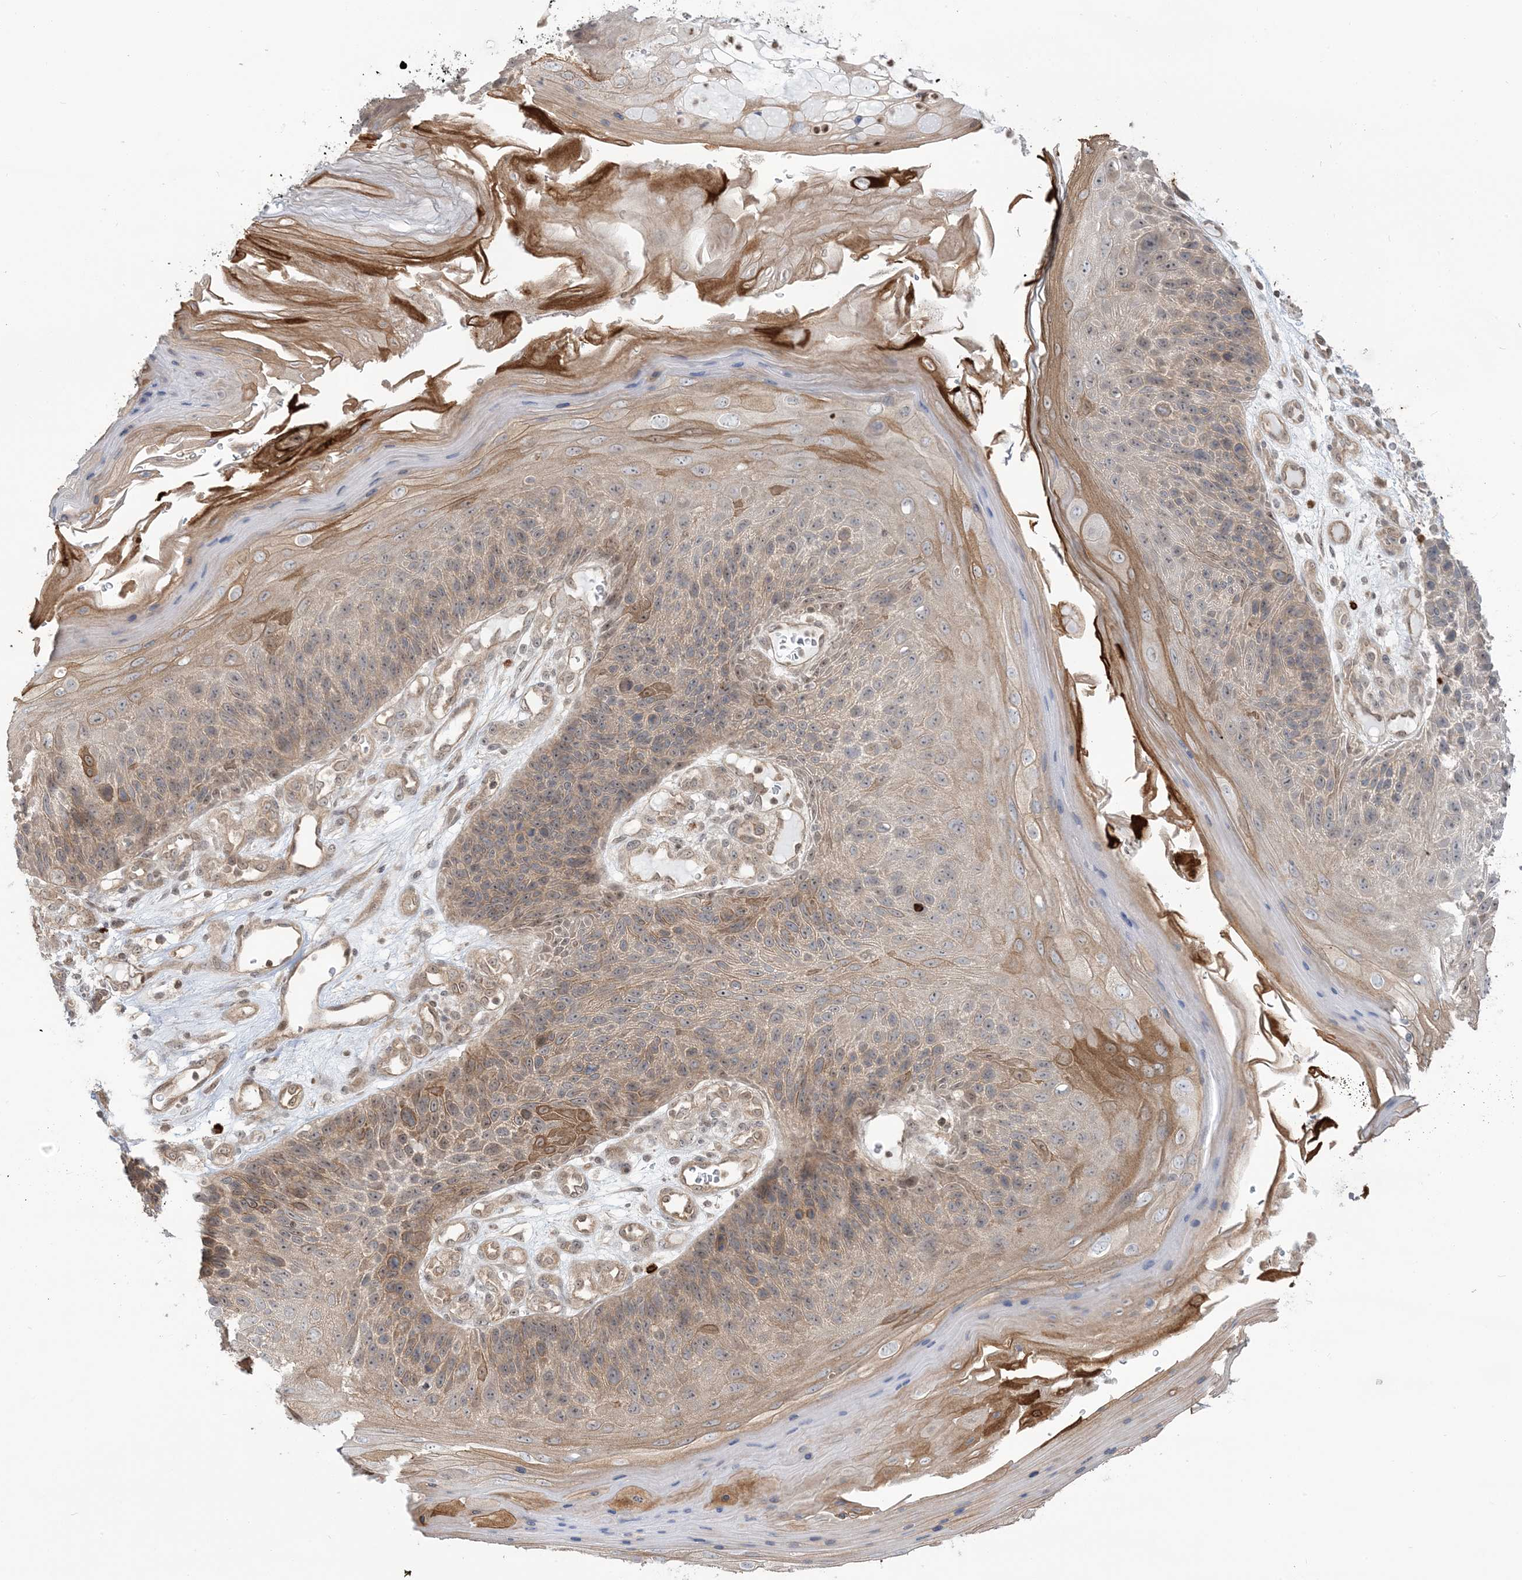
{"staining": {"intensity": "moderate", "quantity": "<25%", "location": "cytoplasmic/membranous"}, "tissue": "skin cancer", "cell_type": "Tumor cells", "image_type": "cancer", "snomed": [{"axis": "morphology", "description": "Squamous cell carcinoma, NOS"}, {"axis": "topography", "description": "Skin"}], "caption": "Immunohistochemical staining of human skin cancer displays low levels of moderate cytoplasmic/membranous protein positivity in approximately <25% of tumor cells.", "gene": "PPP1R7", "patient": {"sex": "female", "age": 88}}